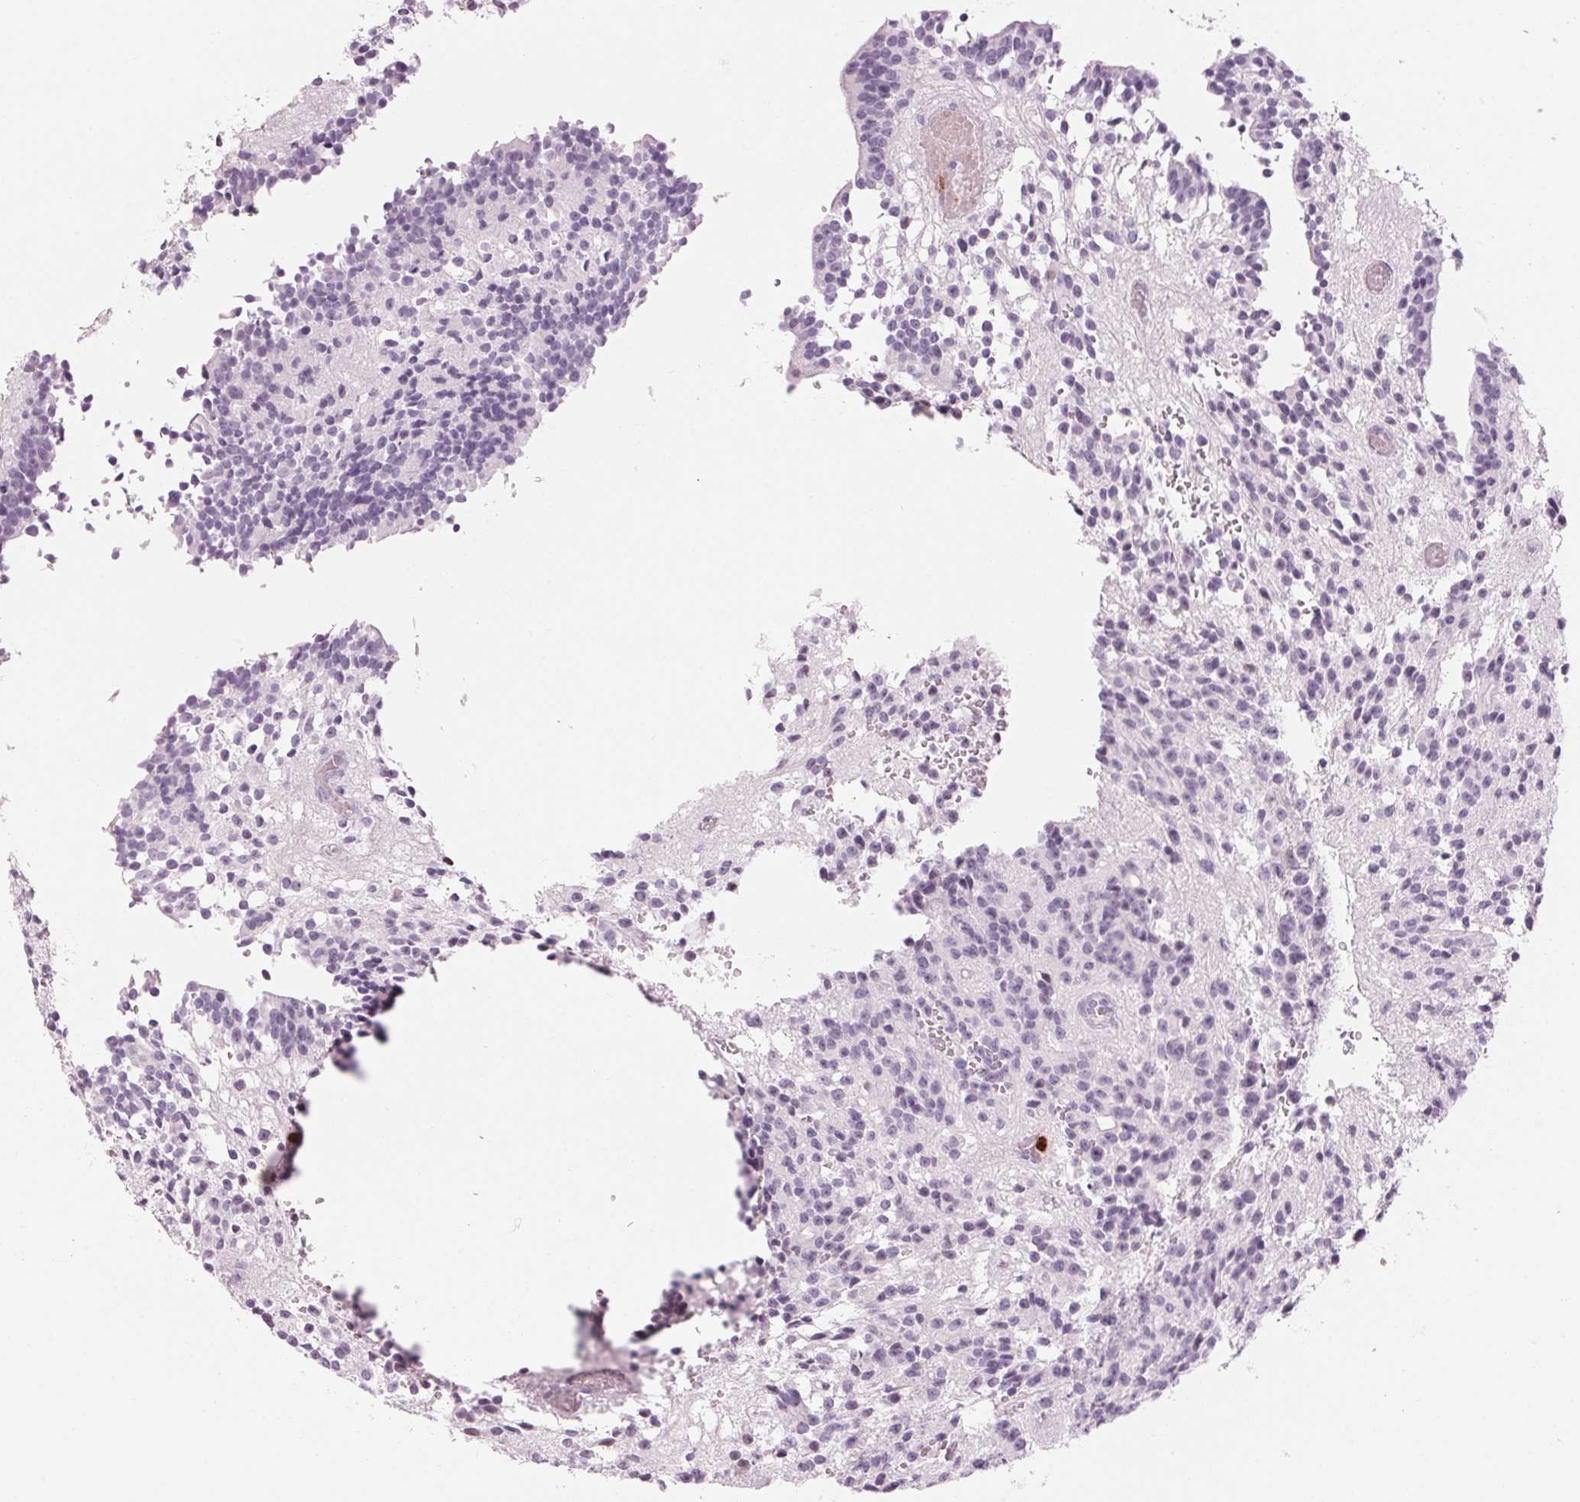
{"staining": {"intensity": "negative", "quantity": "none", "location": "none"}, "tissue": "glioma", "cell_type": "Tumor cells", "image_type": "cancer", "snomed": [{"axis": "morphology", "description": "Glioma, malignant, Low grade"}, {"axis": "topography", "description": "Brain"}], "caption": "Tumor cells show no significant staining in glioma.", "gene": "KLK7", "patient": {"sex": "male", "age": 31}}